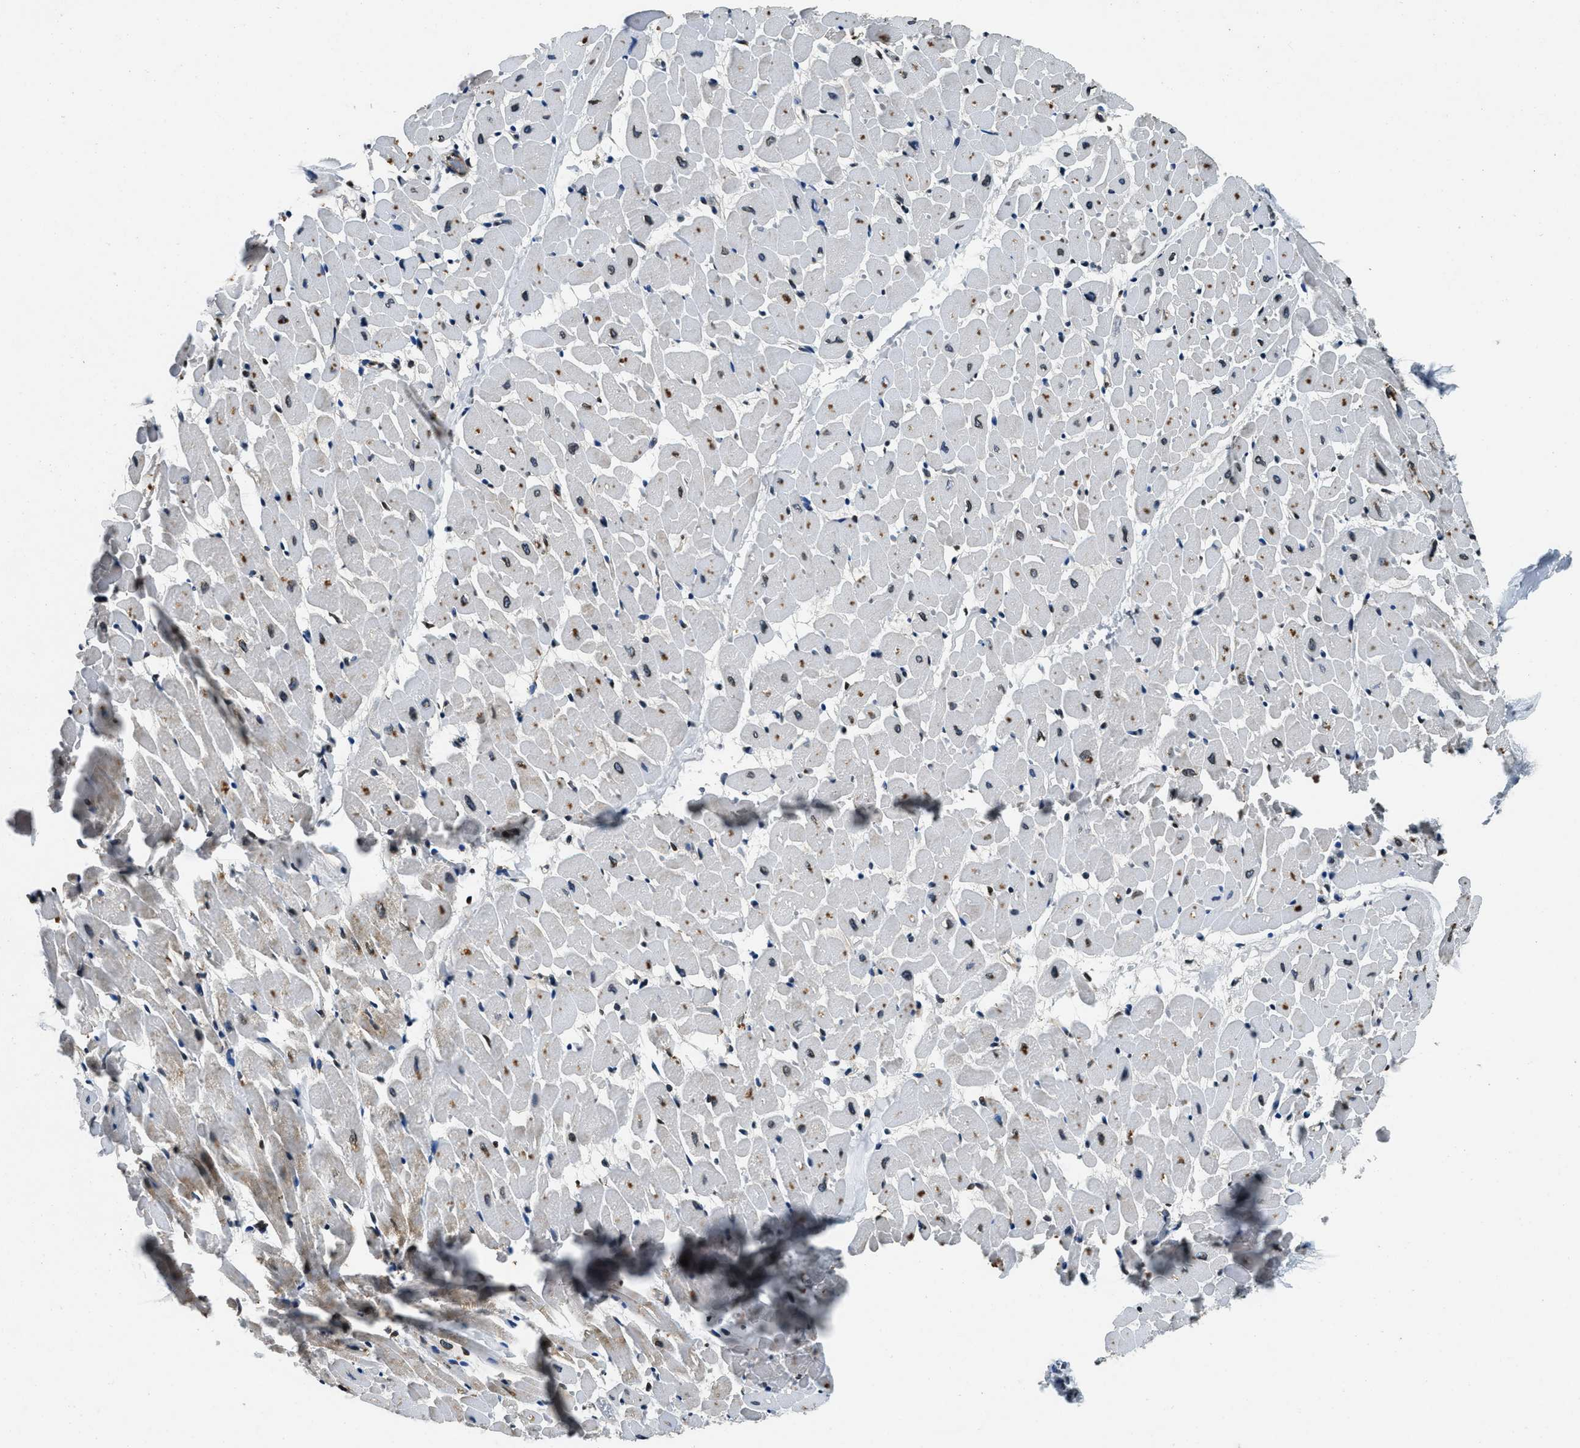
{"staining": {"intensity": "weak", "quantity": "<25%", "location": "nuclear"}, "tissue": "heart muscle", "cell_type": "Cardiomyocytes", "image_type": "normal", "snomed": [{"axis": "morphology", "description": "Normal tissue, NOS"}, {"axis": "topography", "description": "Heart"}], "caption": "The photomicrograph demonstrates no staining of cardiomyocytes in normal heart muscle.", "gene": "ZC3HC1", "patient": {"sex": "male", "age": 45}}